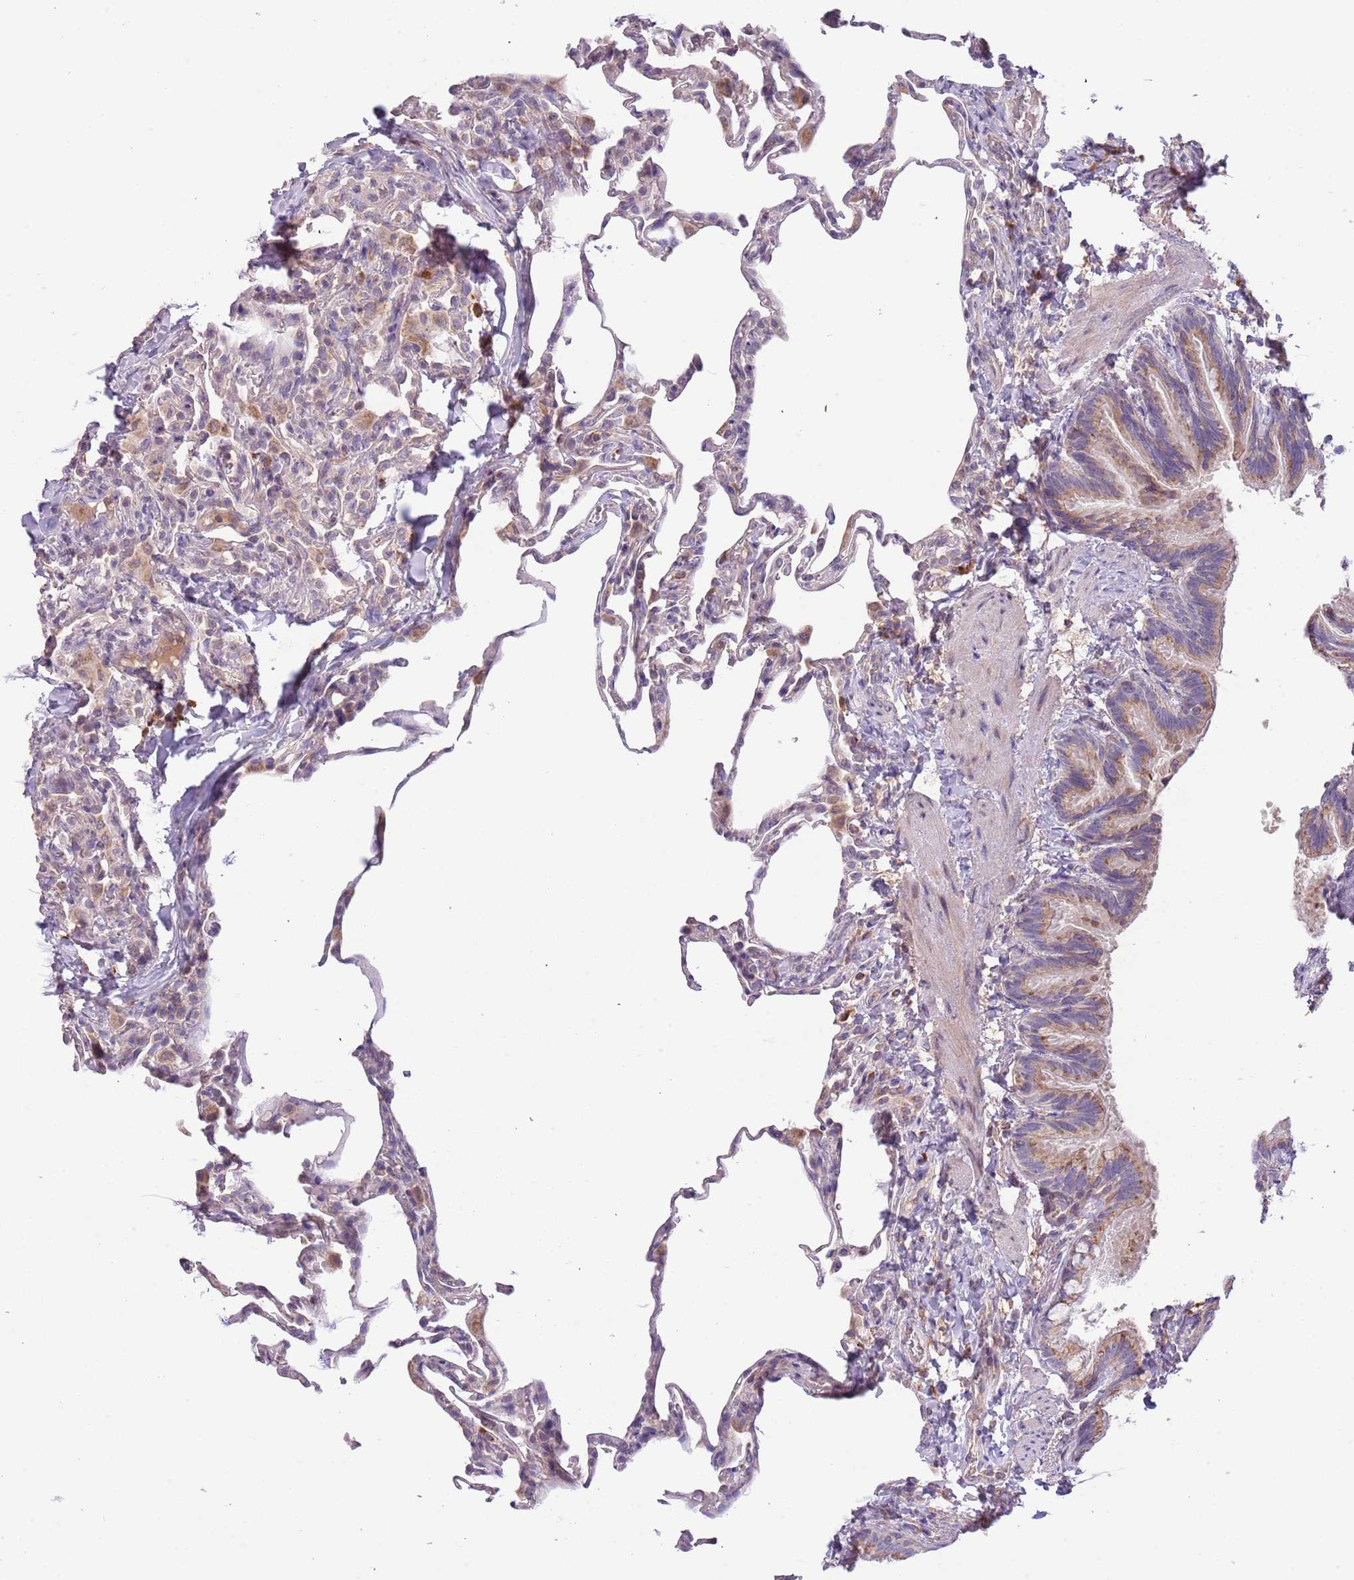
{"staining": {"intensity": "negative", "quantity": "none", "location": "none"}, "tissue": "lung", "cell_type": "Alveolar cells", "image_type": "normal", "snomed": [{"axis": "morphology", "description": "Normal tissue, NOS"}, {"axis": "topography", "description": "Lung"}], "caption": "Human lung stained for a protein using immunohistochemistry displays no staining in alveolar cells.", "gene": "FECH", "patient": {"sex": "male", "age": 20}}